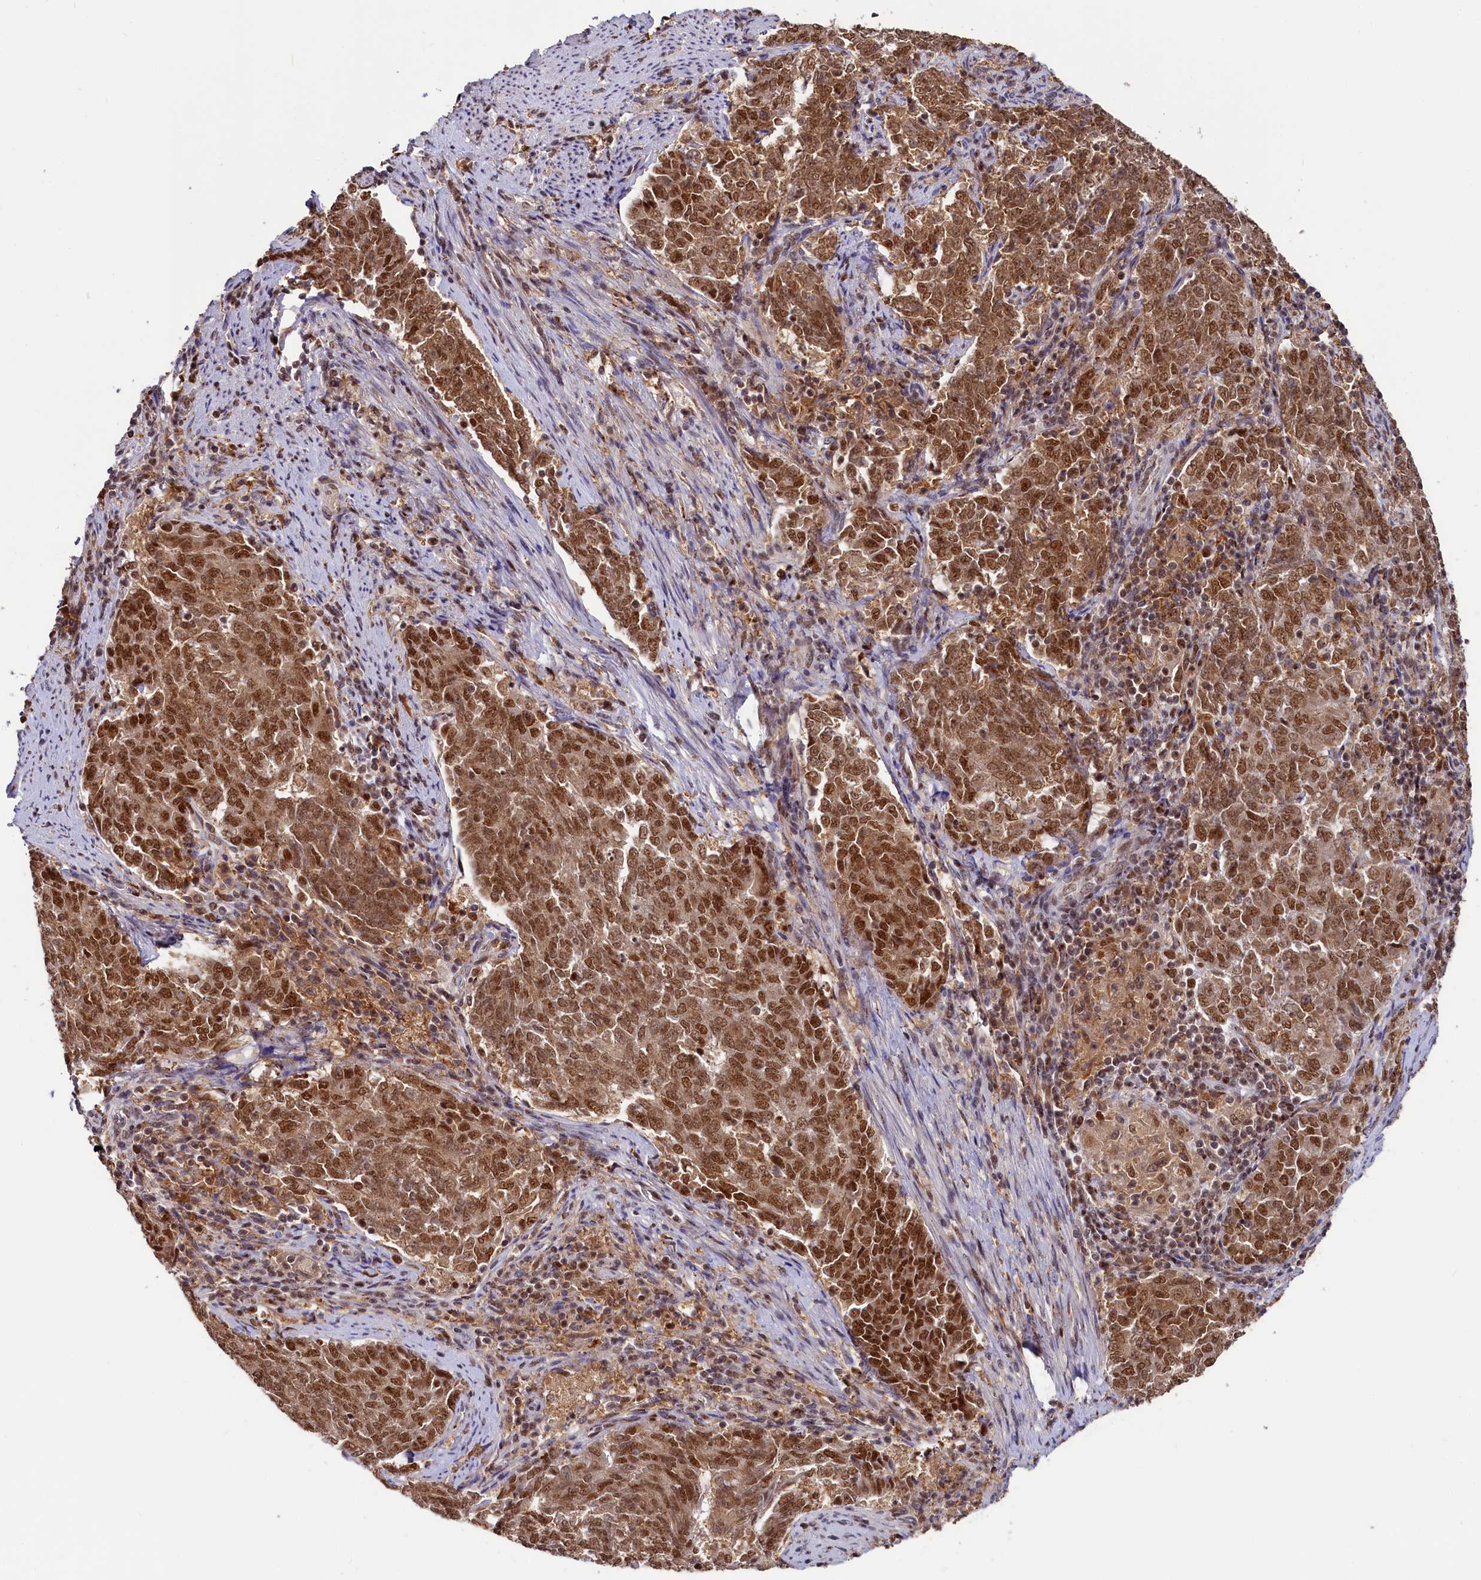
{"staining": {"intensity": "moderate", "quantity": ">75%", "location": "nuclear"}, "tissue": "endometrial cancer", "cell_type": "Tumor cells", "image_type": "cancer", "snomed": [{"axis": "morphology", "description": "Adenocarcinoma, NOS"}, {"axis": "topography", "description": "Endometrium"}], "caption": "Endometrial cancer stained with DAB IHC exhibits medium levels of moderate nuclear staining in about >75% of tumor cells.", "gene": "PPHLN1", "patient": {"sex": "female", "age": 80}}